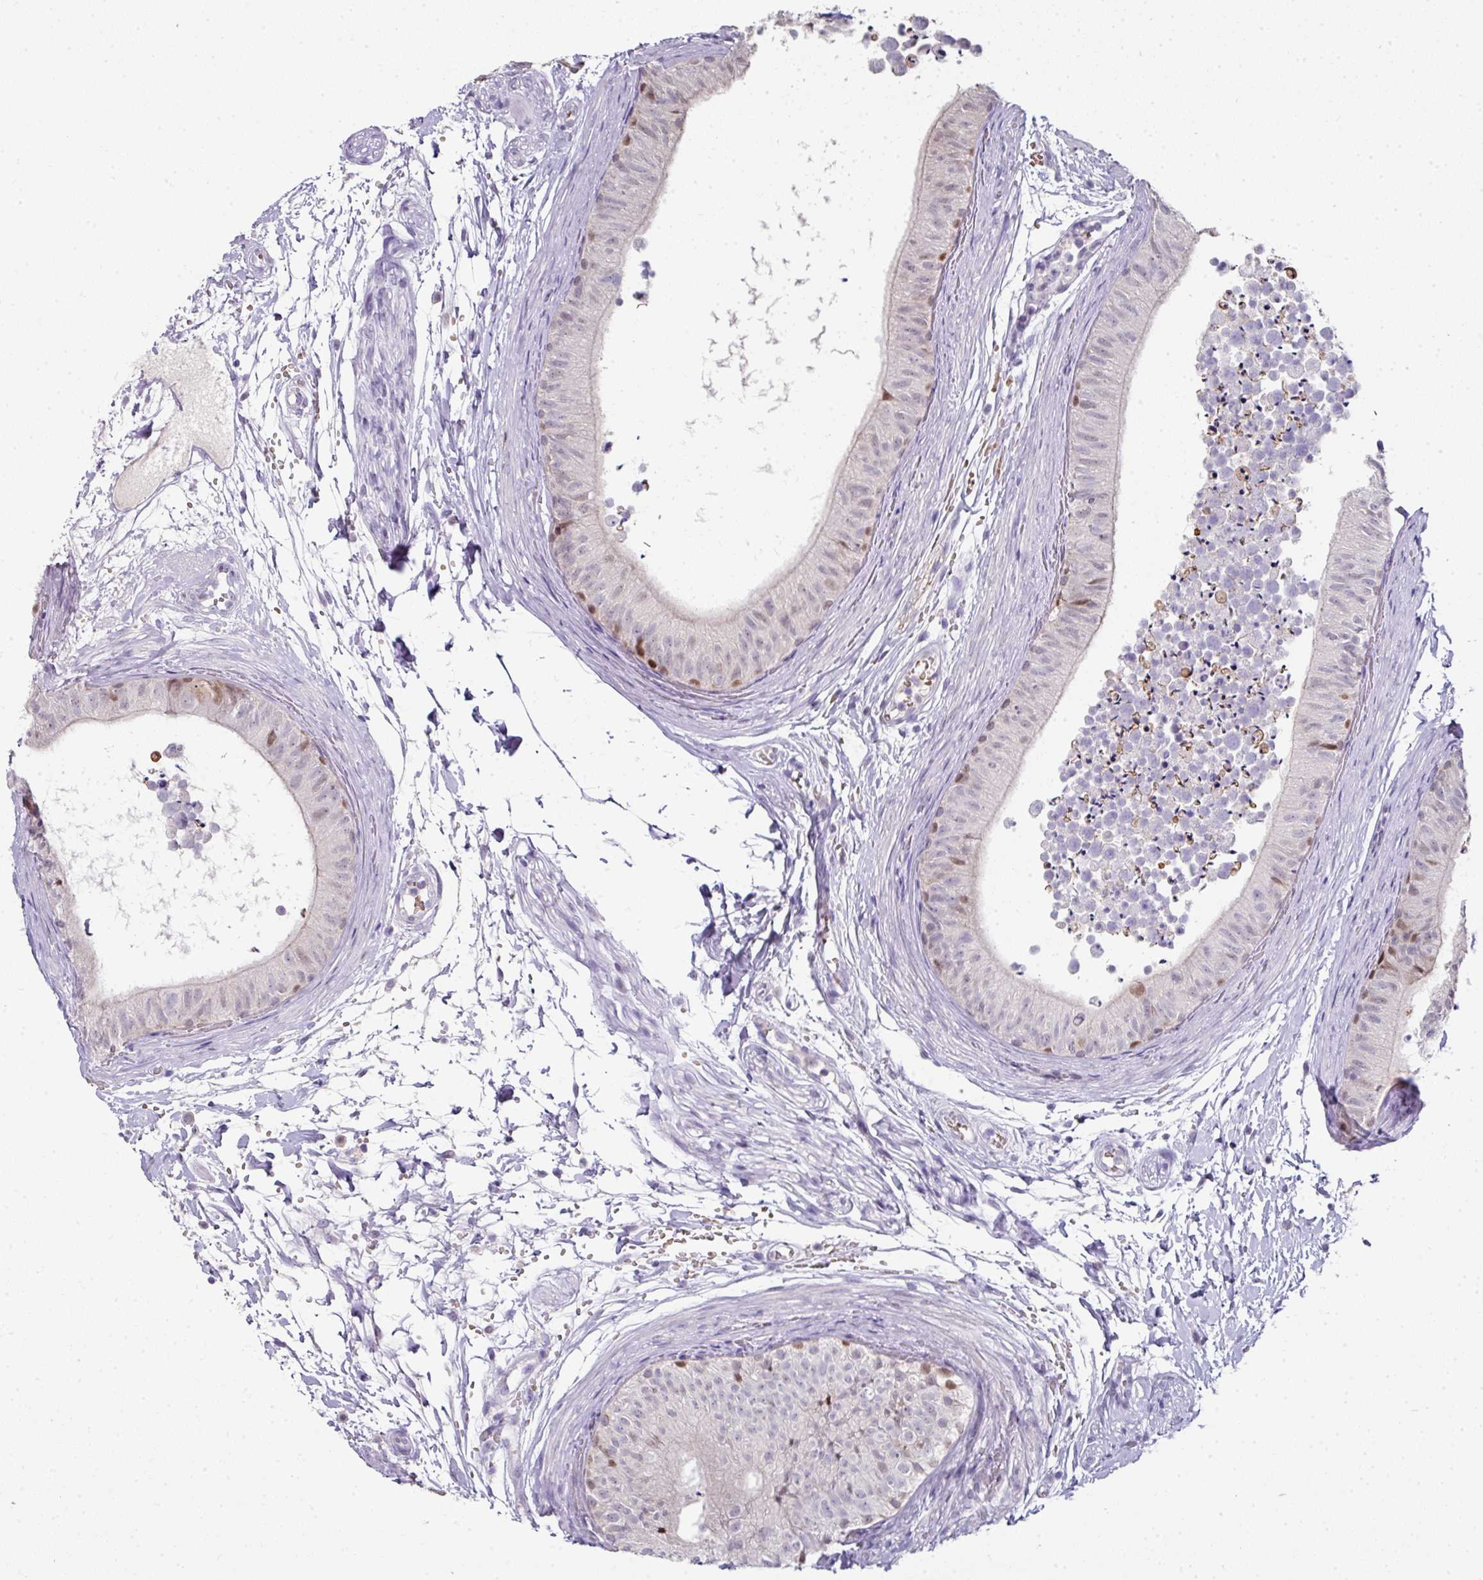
{"staining": {"intensity": "strong", "quantity": "<25%", "location": "nuclear"}, "tissue": "epididymis", "cell_type": "Glandular cells", "image_type": "normal", "snomed": [{"axis": "morphology", "description": "Normal tissue, NOS"}, {"axis": "topography", "description": "Epididymis"}], "caption": "Immunohistochemistry photomicrograph of unremarkable epididymis stained for a protein (brown), which reveals medium levels of strong nuclear staining in approximately <25% of glandular cells.", "gene": "ANKRD18A", "patient": {"sex": "male", "age": 15}}